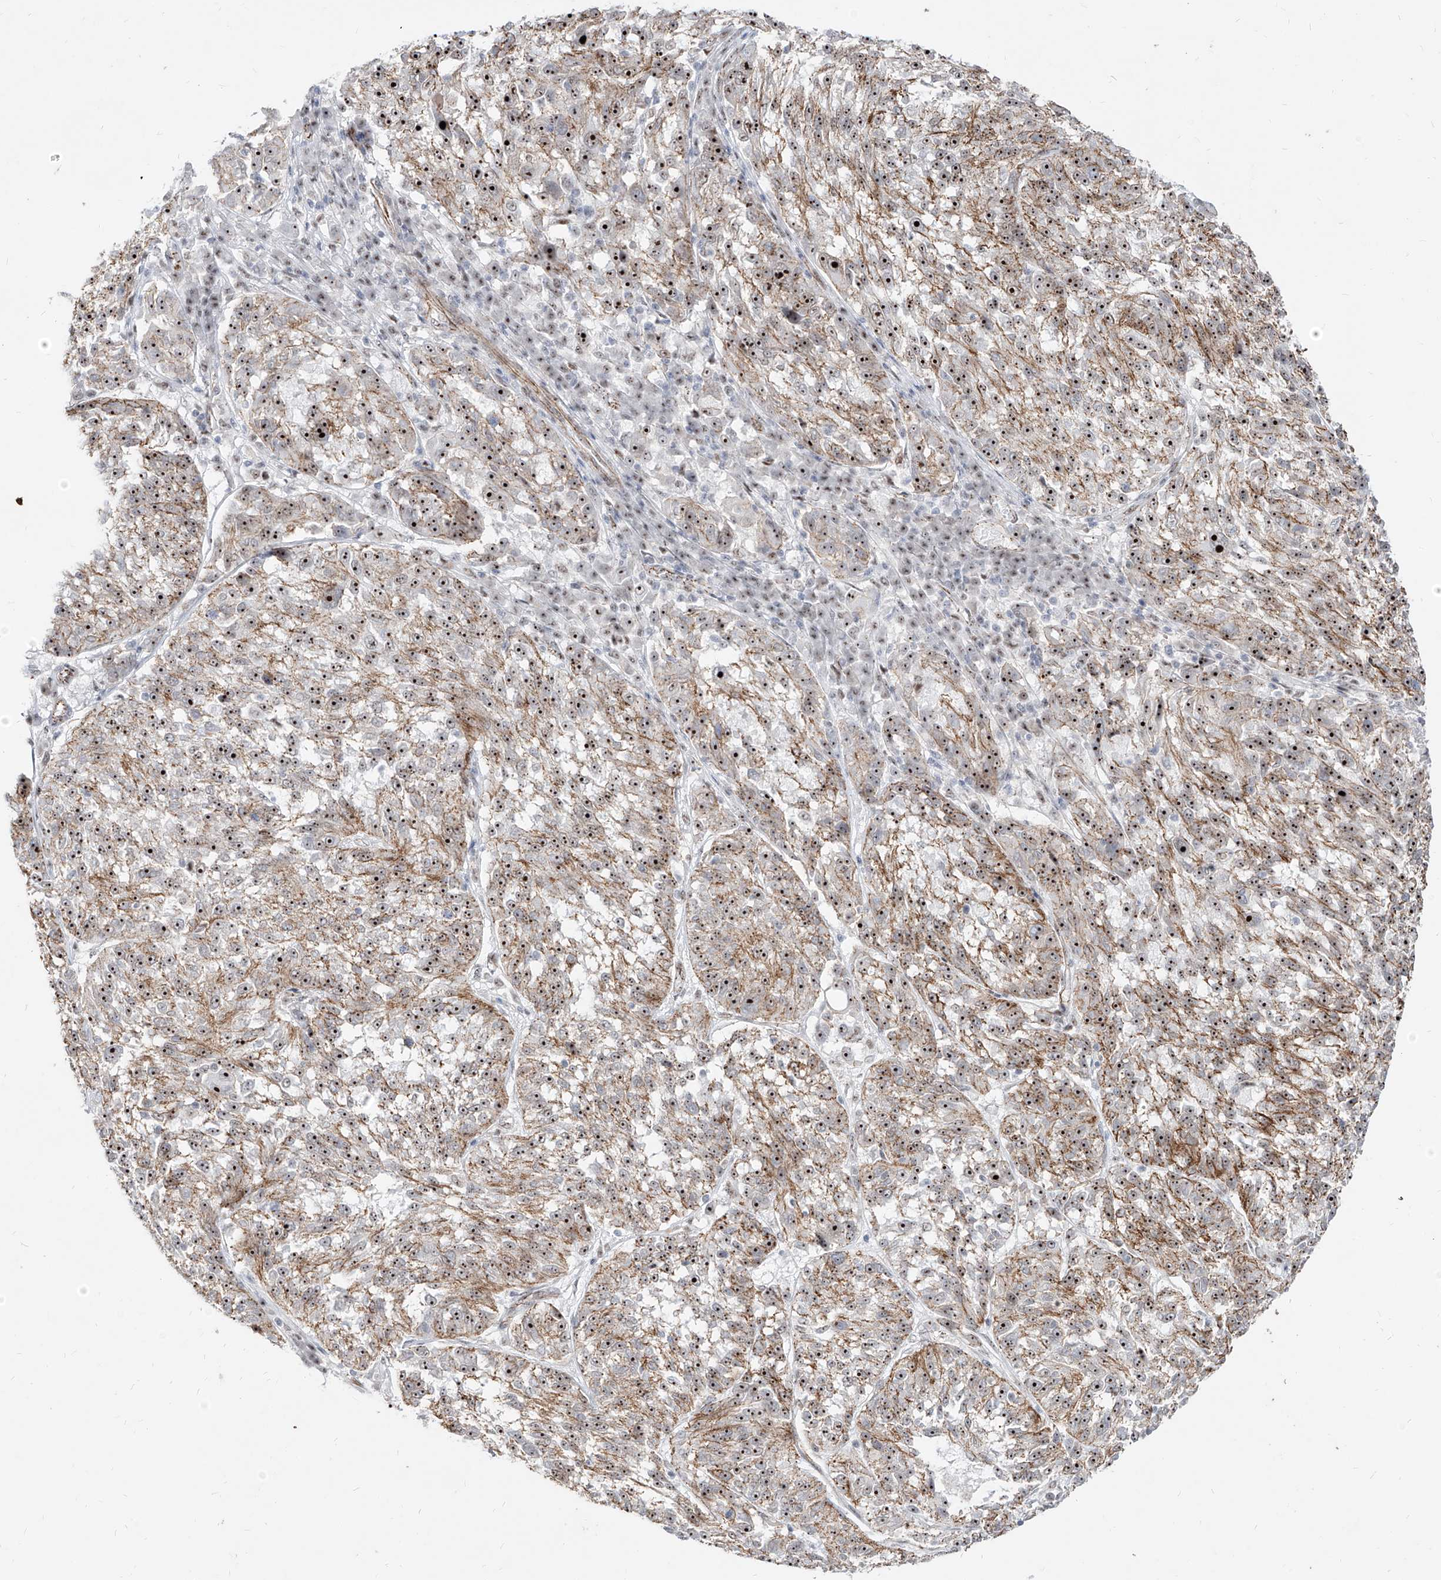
{"staining": {"intensity": "strong", "quantity": ">75%", "location": "nuclear"}, "tissue": "melanoma", "cell_type": "Tumor cells", "image_type": "cancer", "snomed": [{"axis": "morphology", "description": "Malignant melanoma, NOS"}, {"axis": "topography", "description": "Skin"}], "caption": "Immunohistochemistry image of neoplastic tissue: melanoma stained using IHC demonstrates high levels of strong protein expression localized specifically in the nuclear of tumor cells, appearing as a nuclear brown color.", "gene": "ZNF710", "patient": {"sex": "male", "age": 53}}